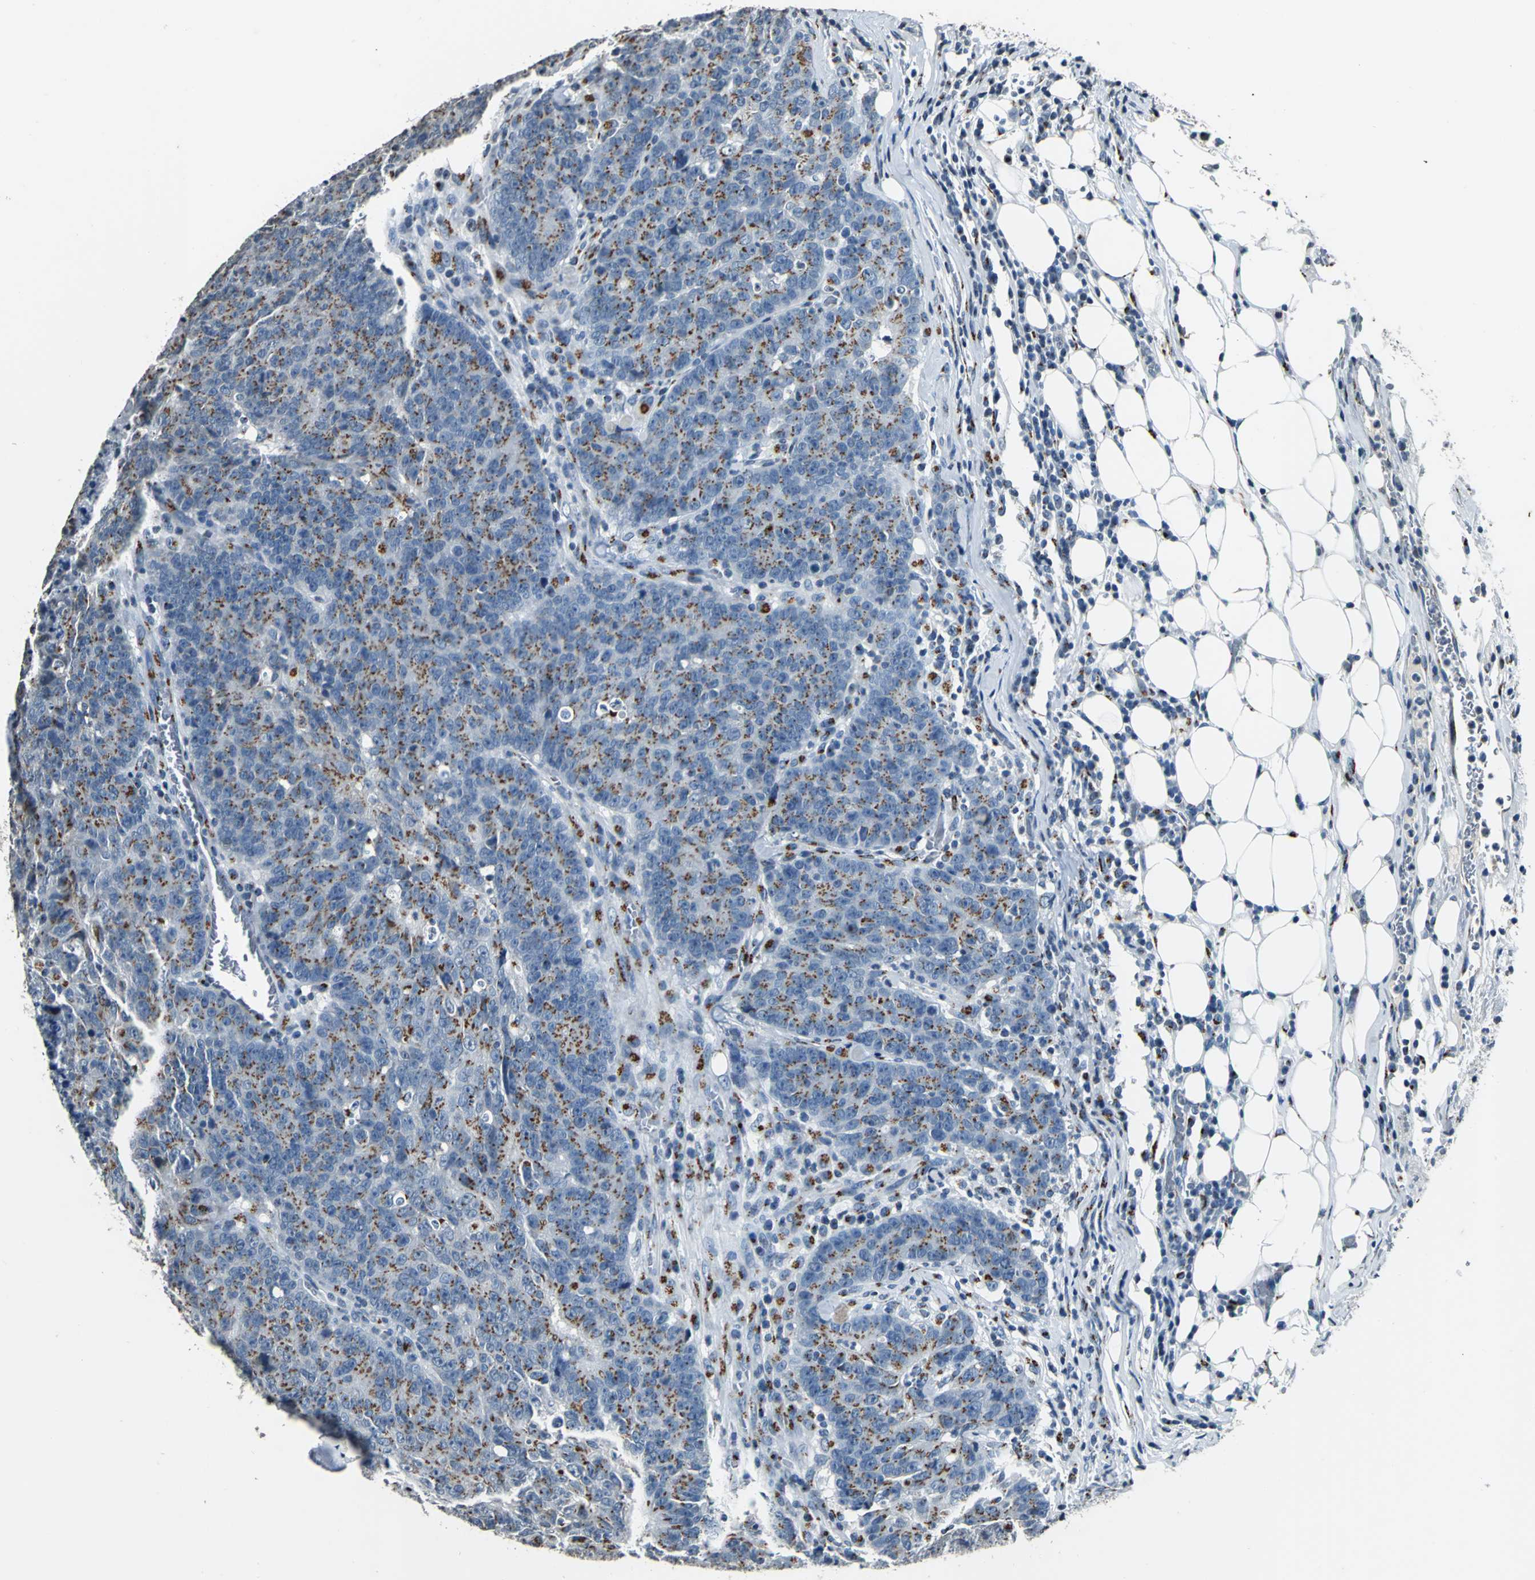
{"staining": {"intensity": "moderate", "quantity": "25%-75%", "location": "cytoplasmic/membranous"}, "tissue": "colorectal cancer", "cell_type": "Tumor cells", "image_type": "cancer", "snomed": [{"axis": "morphology", "description": "Adenocarcinoma, NOS"}, {"axis": "topography", "description": "Colon"}], "caption": "A histopathology image of human colorectal cancer stained for a protein demonstrates moderate cytoplasmic/membranous brown staining in tumor cells. The staining is performed using DAB brown chromogen to label protein expression. The nuclei are counter-stained blue using hematoxylin.", "gene": "TMEM115", "patient": {"sex": "female", "age": 53}}